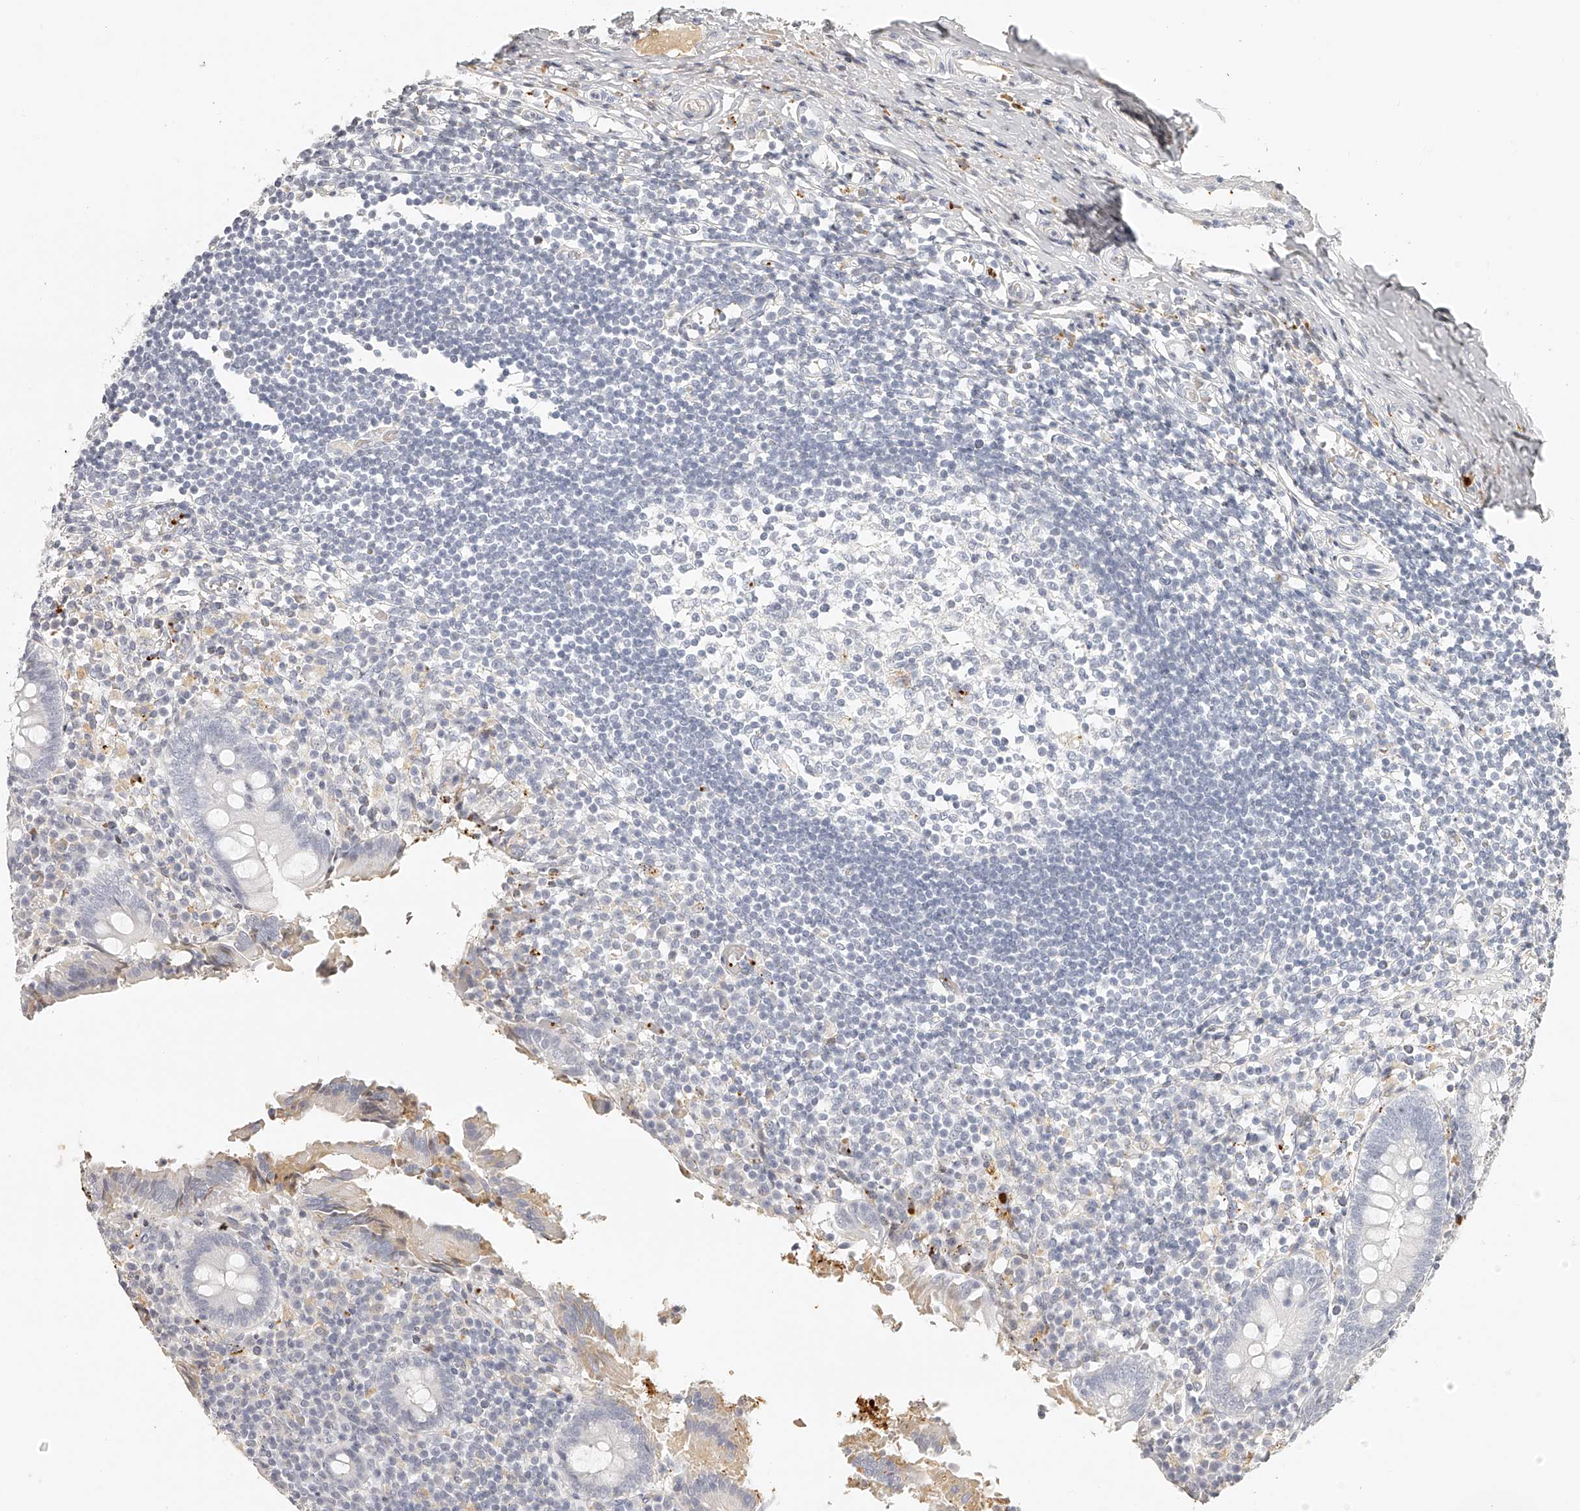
{"staining": {"intensity": "negative", "quantity": "none", "location": "none"}, "tissue": "appendix", "cell_type": "Glandular cells", "image_type": "normal", "snomed": [{"axis": "morphology", "description": "Normal tissue, NOS"}, {"axis": "topography", "description": "Appendix"}], "caption": "Immunohistochemical staining of normal appendix shows no significant staining in glandular cells.", "gene": "ITGB3", "patient": {"sex": "female", "age": 17}}